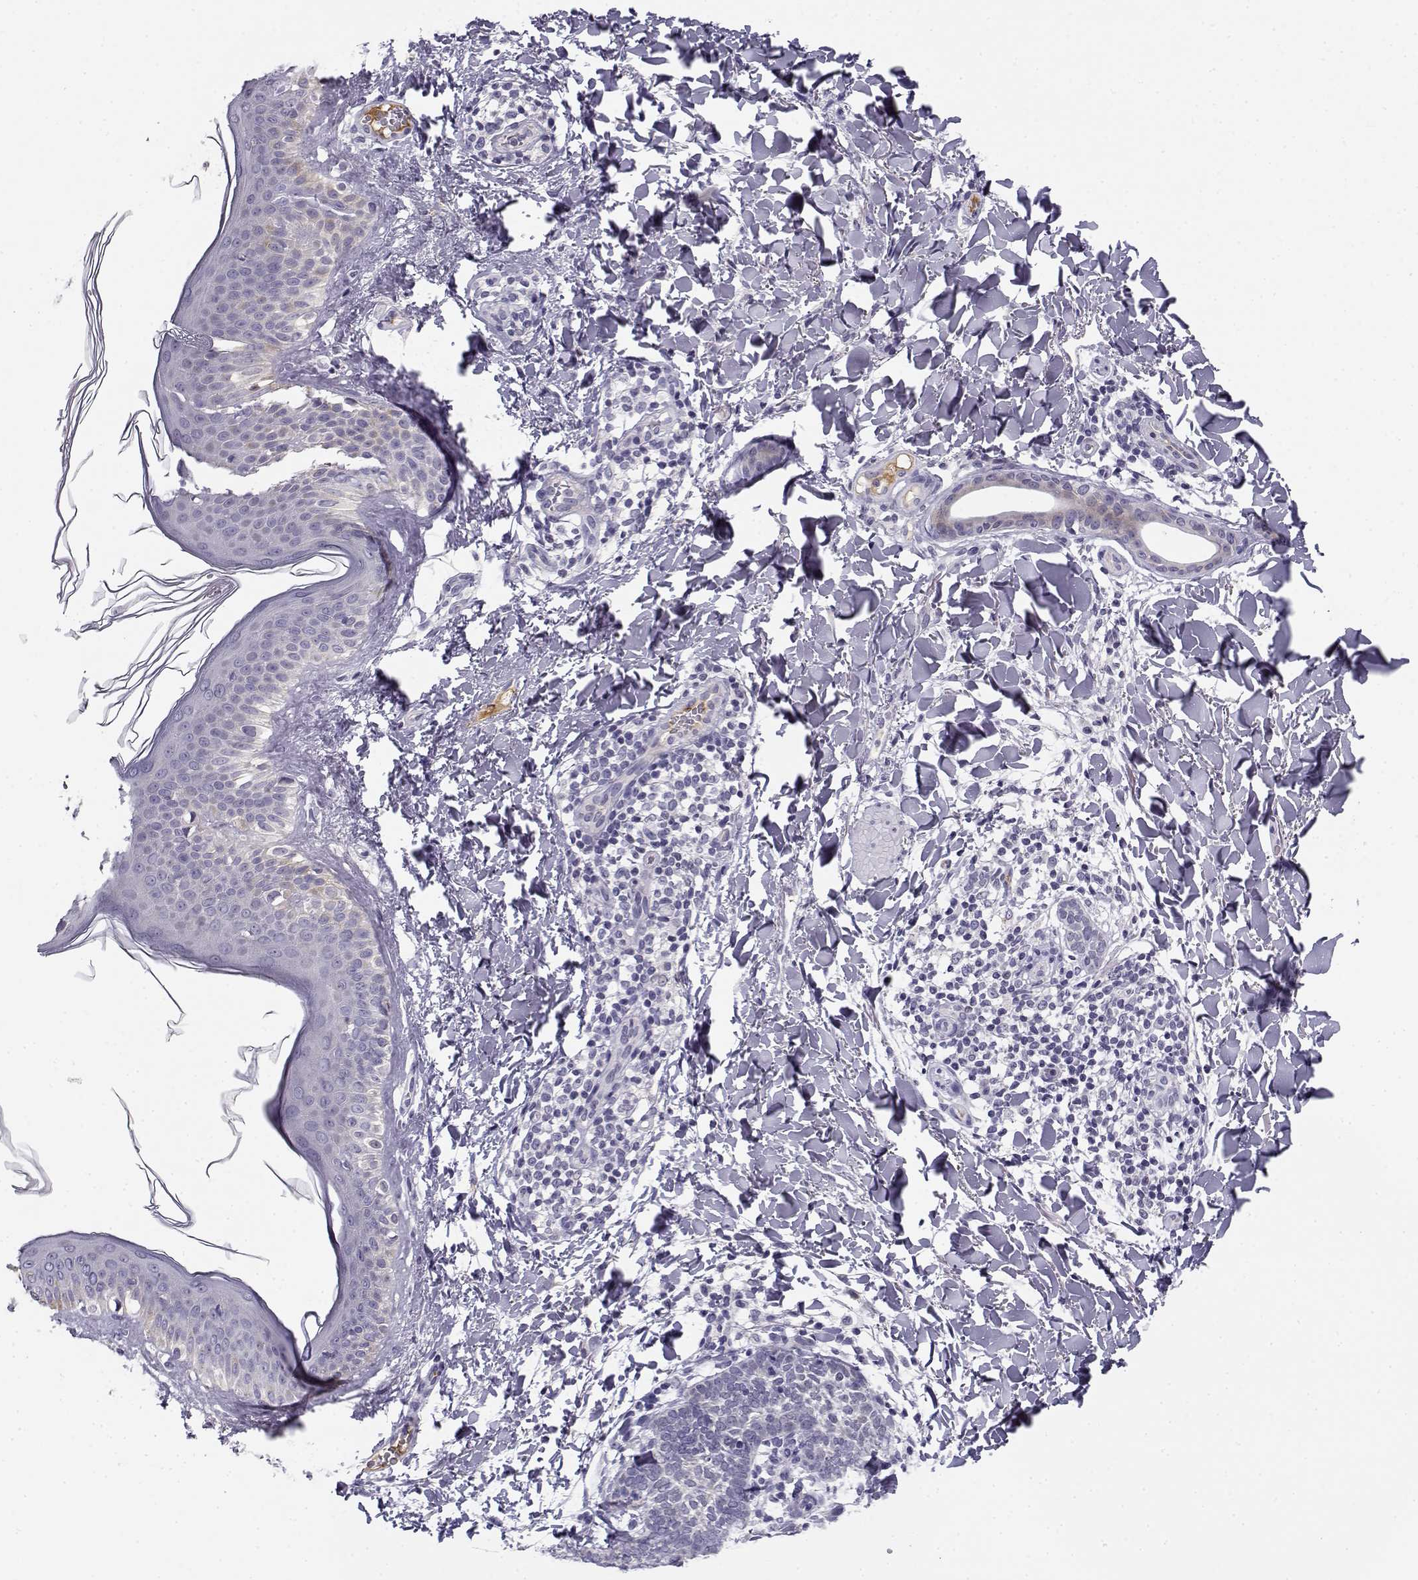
{"staining": {"intensity": "negative", "quantity": "none", "location": "none"}, "tissue": "skin cancer", "cell_type": "Tumor cells", "image_type": "cancer", "snomed": [{"axis": "morphology", "description": "Normal tissue, NOS"}, {"axis": "morphology", "description": "Basal cell carcinoma"}, {"axis": "topography", "description": "Skin"}], "caption": "Skin cancer stained for a protein using immunohistochemistry (IHC) shows no expression tumor cells.", "gene": "DDX25", "patient": {"sex": "male", "age": 46}}